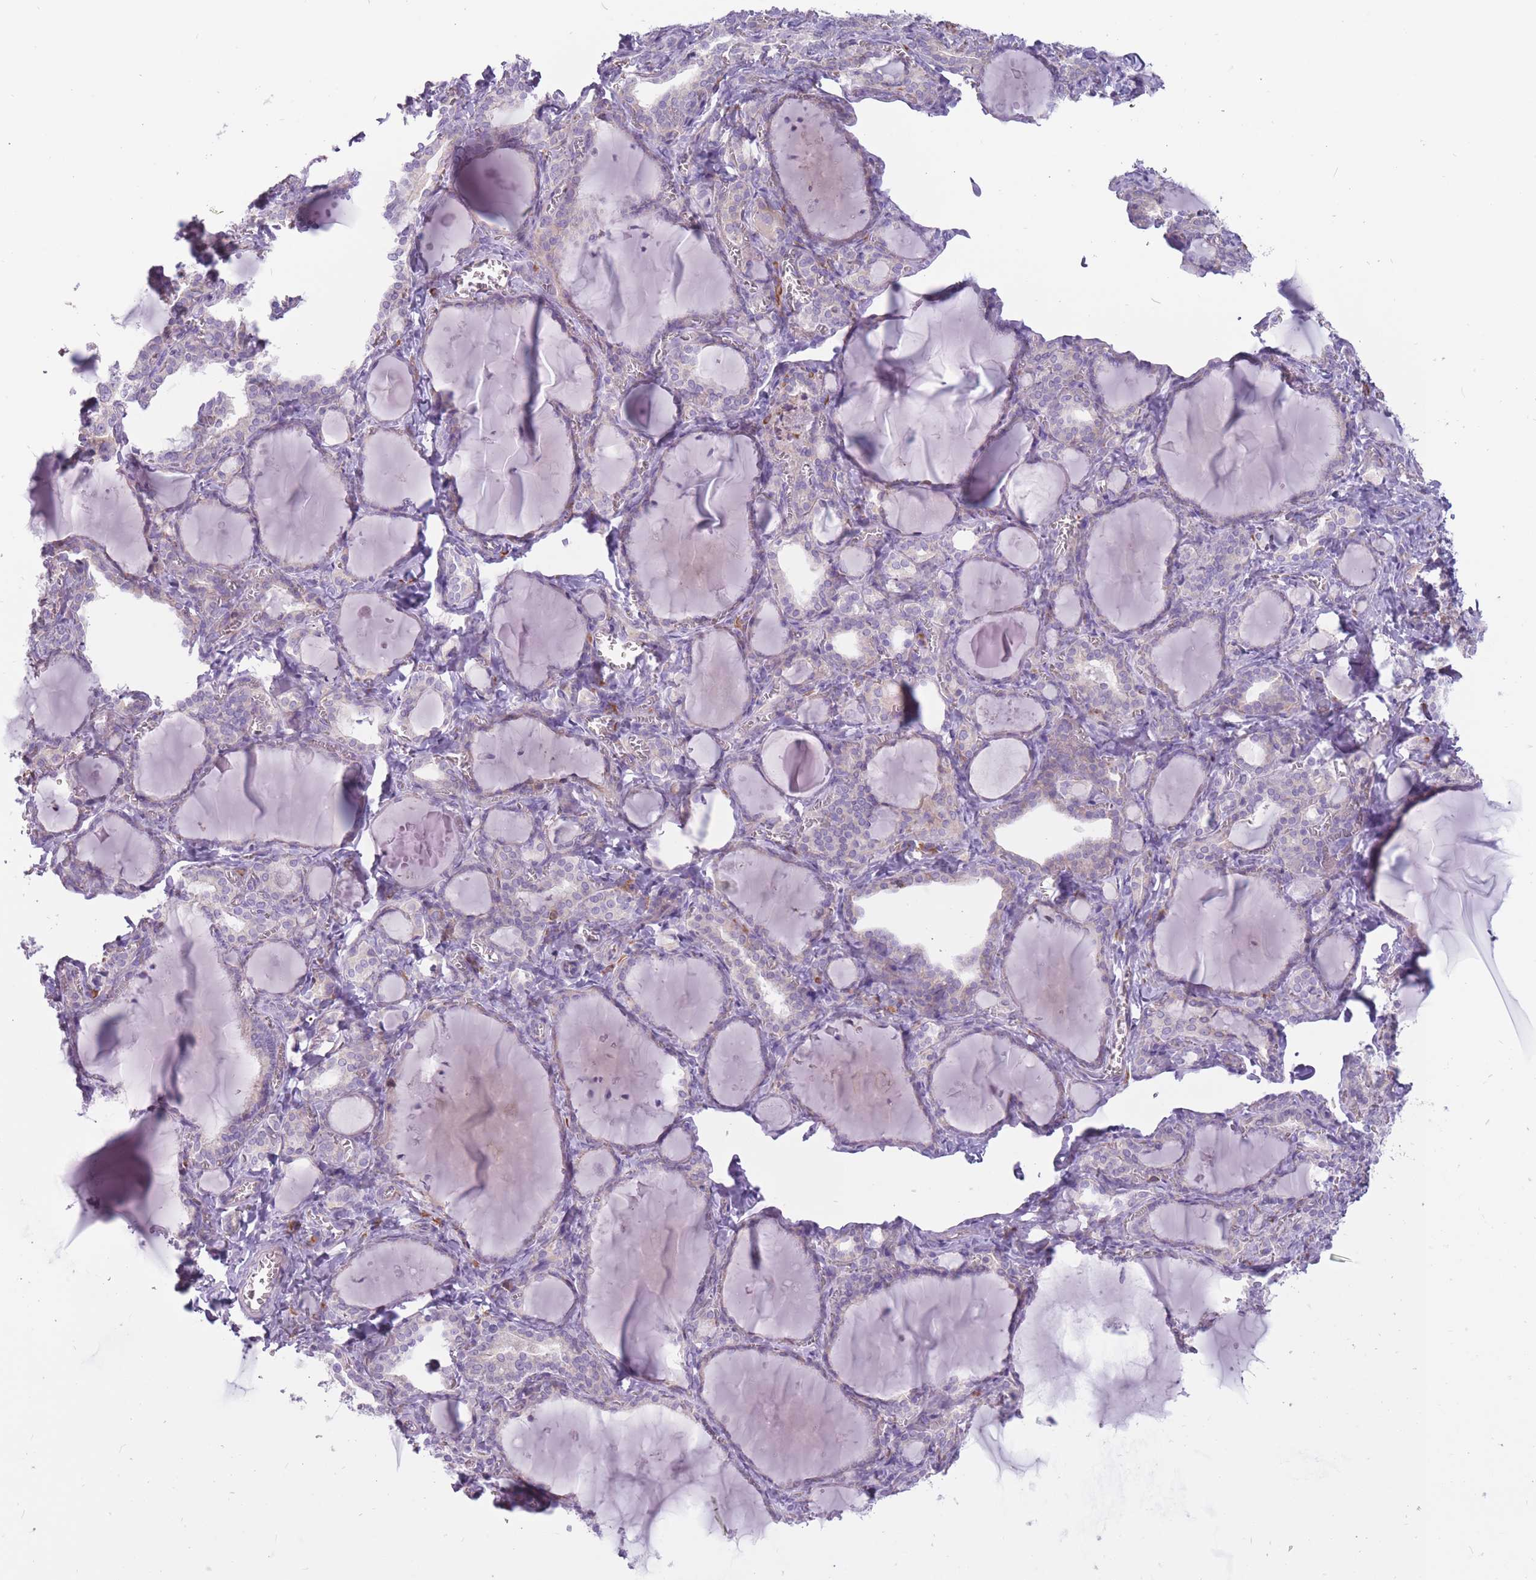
{"staining": {"intensity": "weak", "quantity": "<25%", "location": "cytoplasmic/membranous"}, "tissue": "thyroid gland", "cell_type": "Glandular cells", "image_type": "normal", "snomed": [{"axis": "morphology", "description": "Normal tissue, NOS"}, {"axis": "topography", "description": "Thyroid gland"}], "caption": "IHC histopathology image of unremarkable thyroid gland: human thyroid gland stained with DAB (3,3'-diaminobenzidine) reveals no significant protein staining in glandular cells.", "gene": "RPL18", "patient": {"sex": "female", "age": 42}}